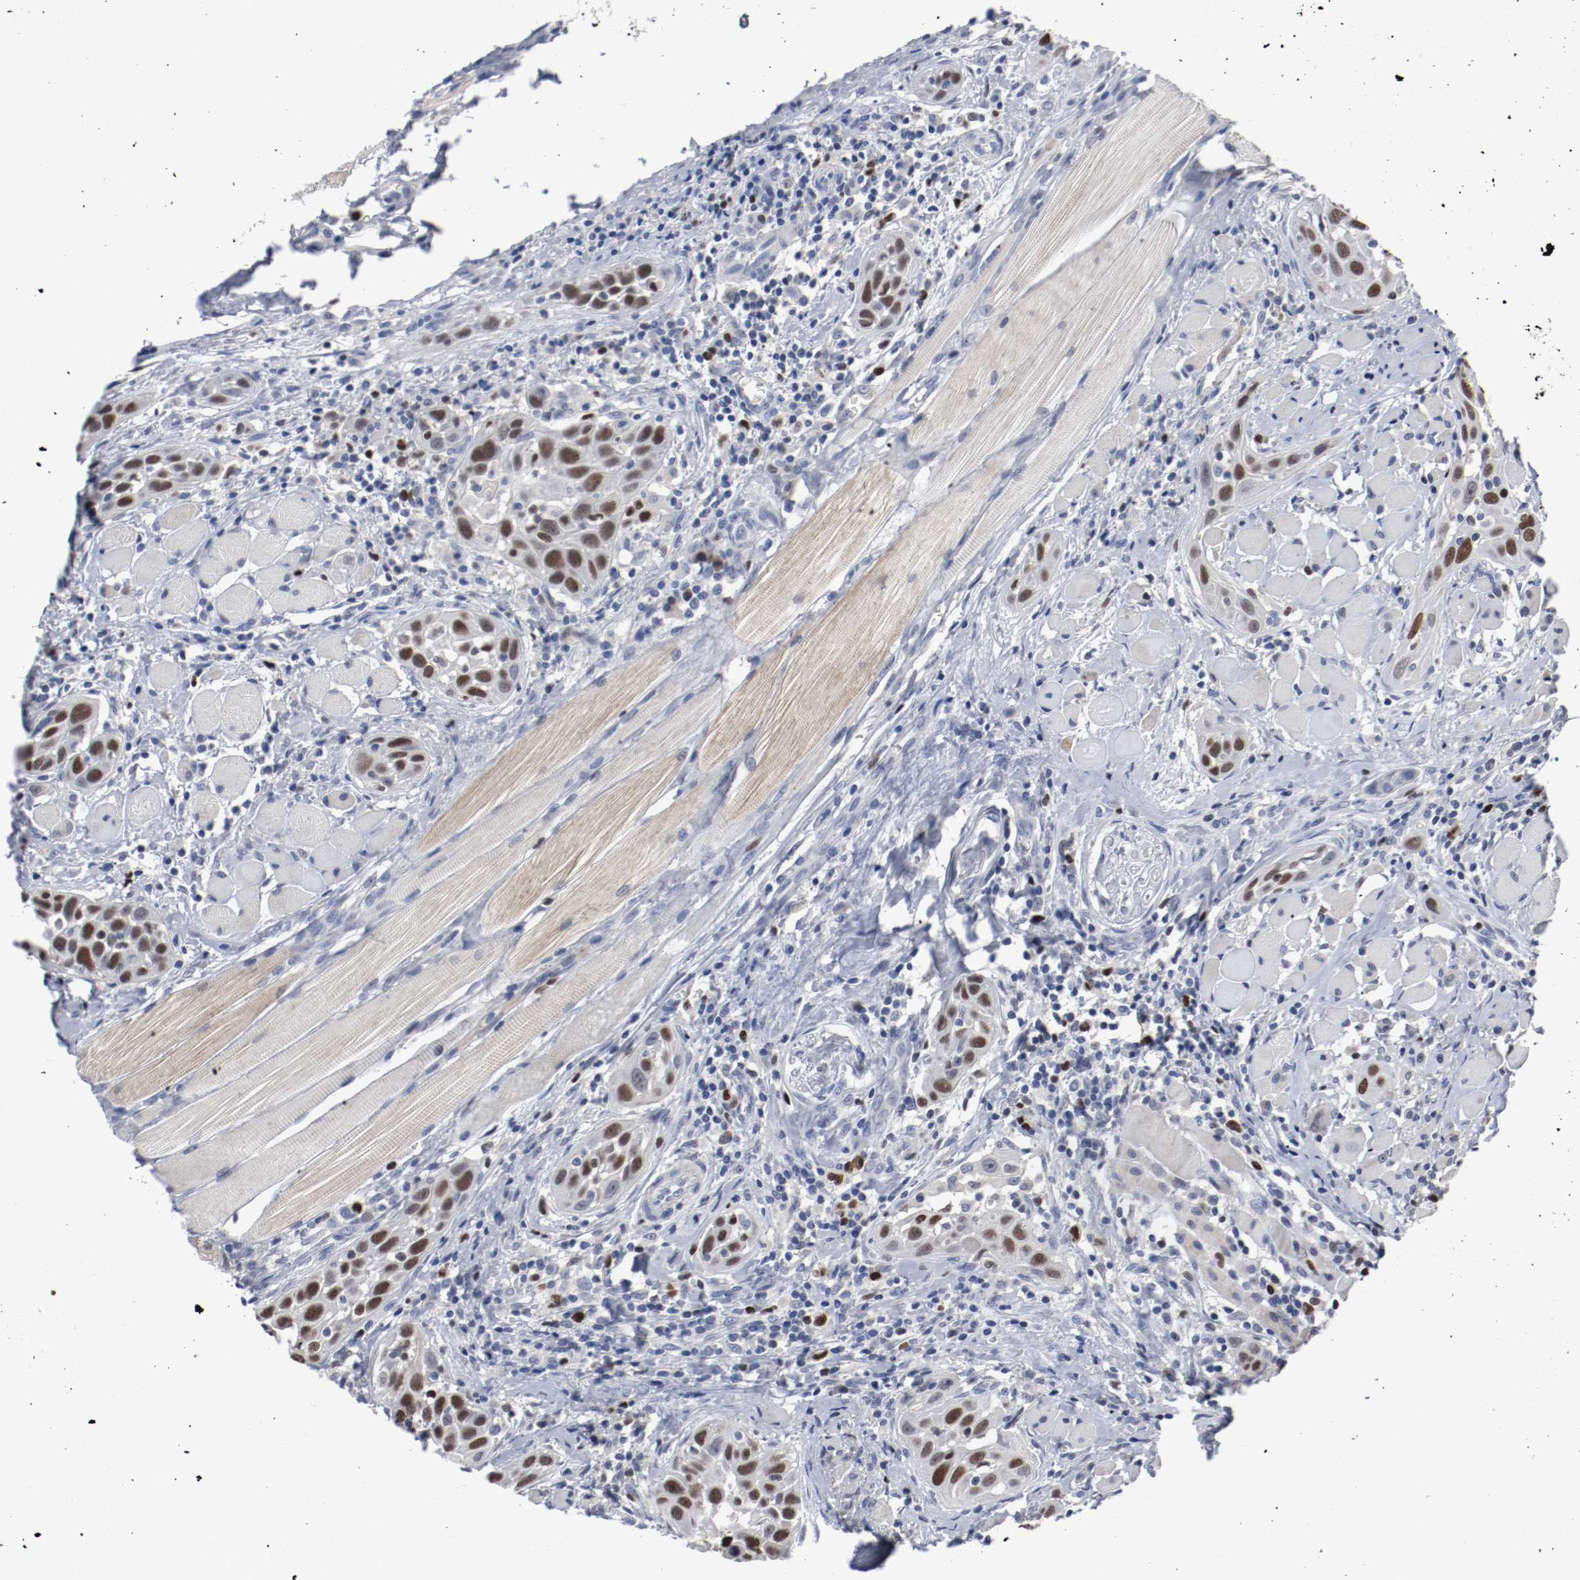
{"staining": {"intensity": "strong", "quantity": "<25%", "location": "nuclear"}, "tissue": "head and neck cancer", "cell_type": "Tumor cells", "image_type": "cancer", "snomed": [{"axis": "morphology", "description": "Squamous cell carcinoma, NOS"}, {"axis": "topography", "description": "Oral tissue"}, {"axis": "topography", "description": "Head-Neck"}], "caption": "A brown stain highlights strong nuclear positivity of a protein in head and neck cancer tumor cells.", "gene": "MCM6", "patient": {"sex": "female", "age": 50}}